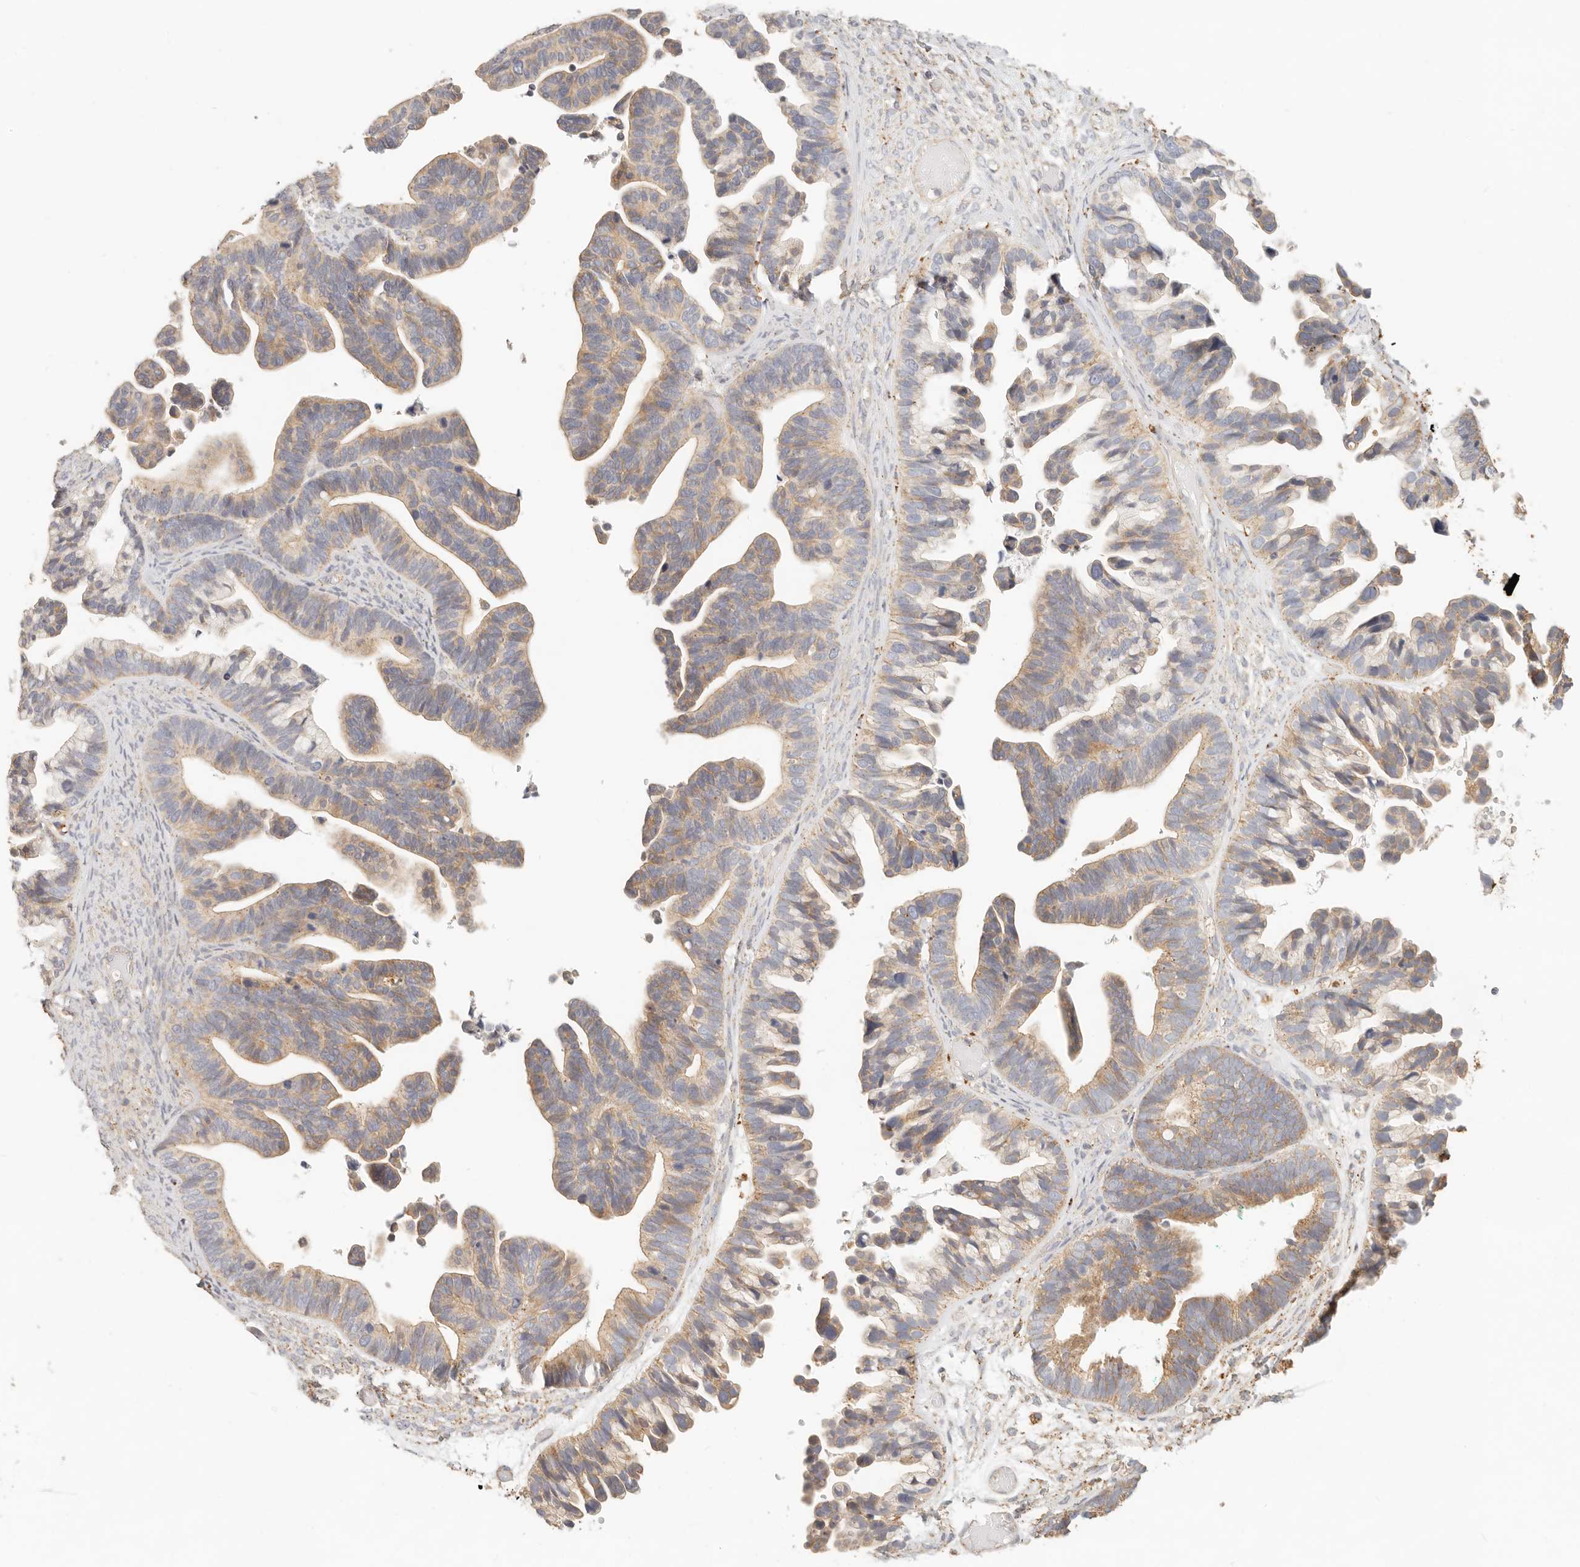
{"staining": {"intensity": "moderate", "quantity": "25%-75%", "location": "cytoplasmic/membranous"}, "tissue": "ovarian cancer", "cell_type": "Tumor cells", "image_type": "cancer", "snomed": [{"axis": "morphology", "description": "Cystadenocarcinoma, serous, NOS"}, {"axis": "topography", "description": "Ovary"}], "caption": "Ovarian cancer (serous cystadenocarcinoma) stained with a protein marker shows moderate staining in tumor cells.", "gene": "CNMD", "patient": {"sex": "female", "age": 56}}